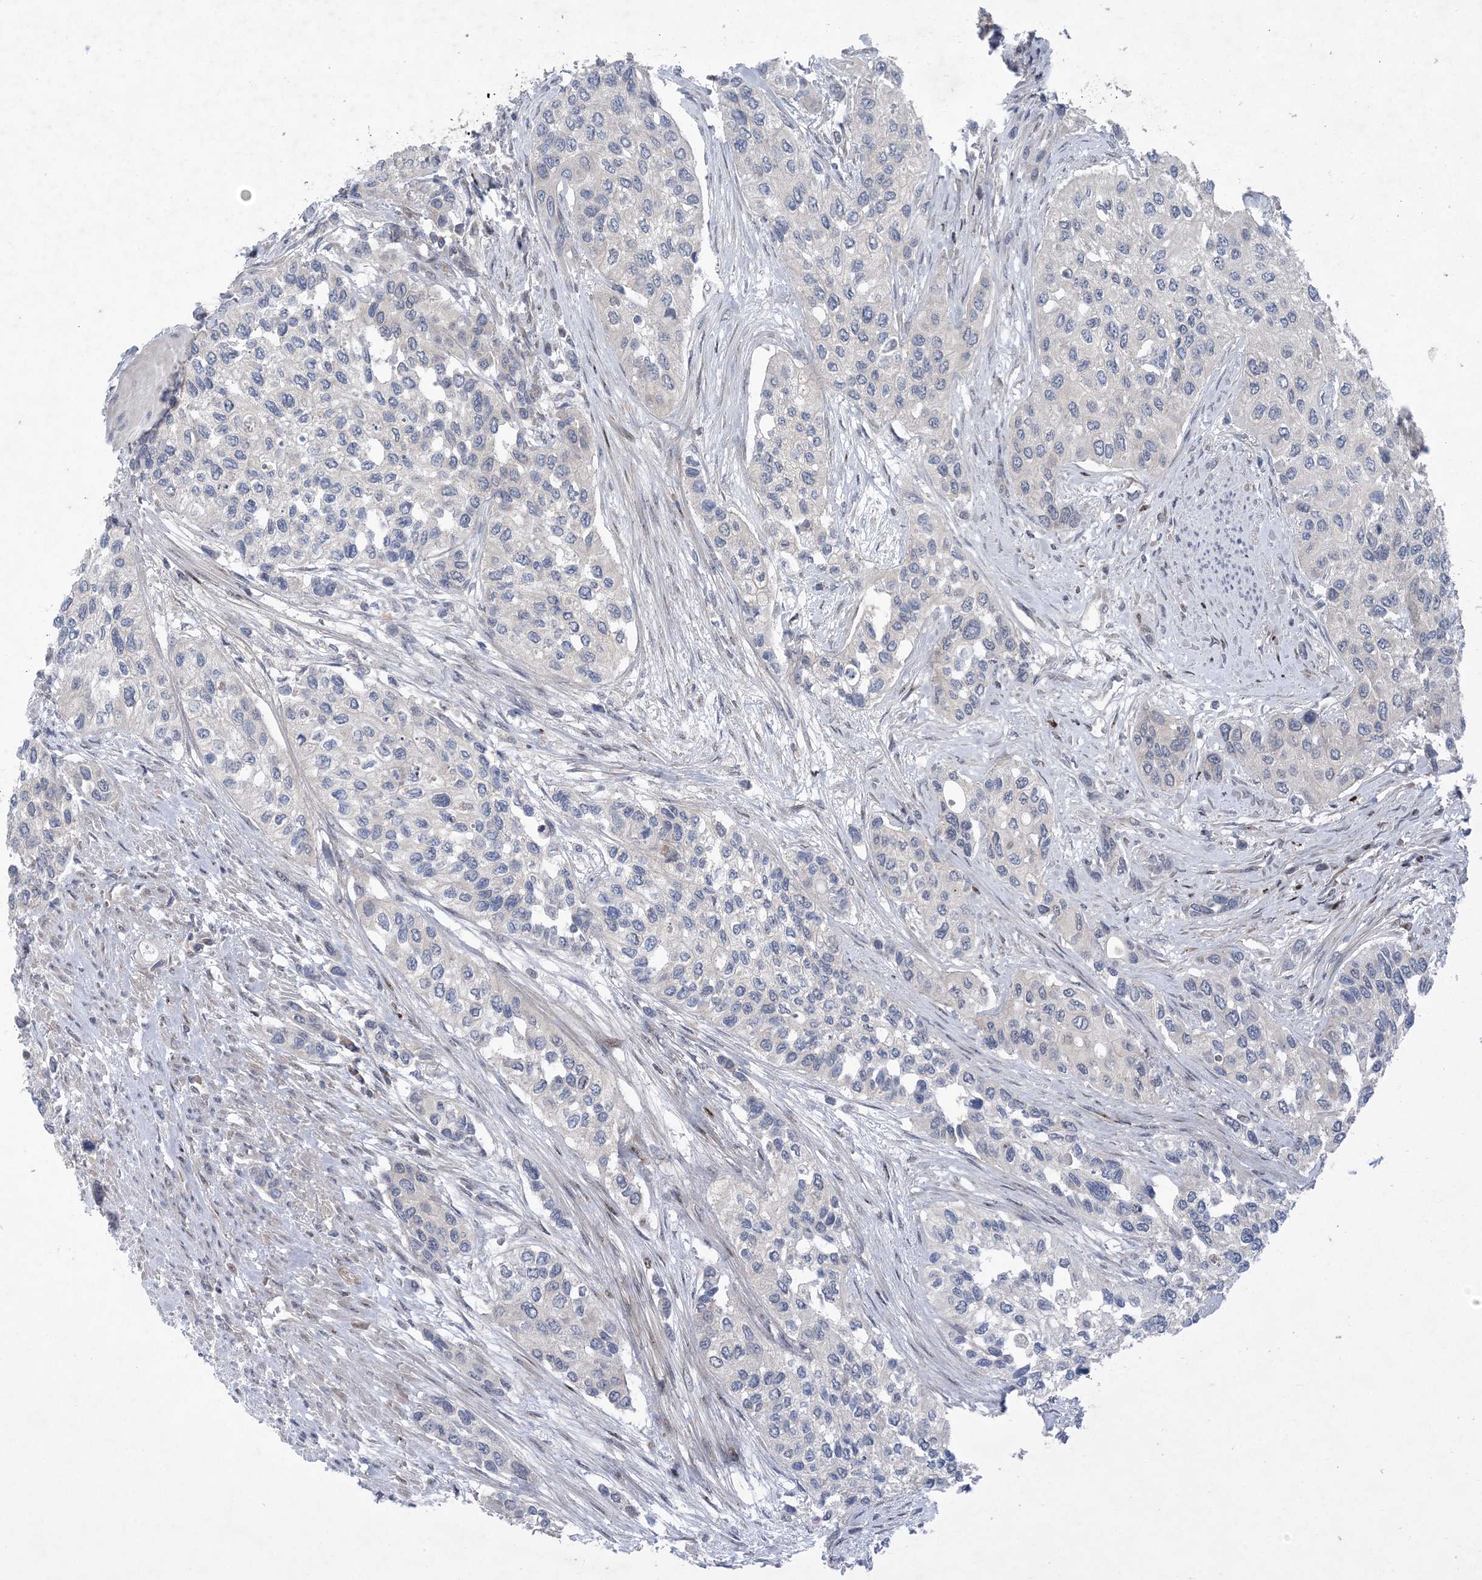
{"staining": {"intensity": "negative", "quantity": "none", "location": "none"}, "tissue": "urothelial cancer", "cell_type": "Tumor cells", "image_type": "cancer", "snomed": [{"axis": "morphology", "description": "Normal tissue, NOS"}, {"axis": "morphology", "description": "Urothelial carcinoma, High grade"}, {"axis": "topography", "description": "Vascular tissue"}, {"axis": "topography", "description": "Urinary bladder"}], "caption": "This is an immunohistochemistry (IHC) micrograph of urothelial cancer. There is no staining in tumor cells.", "gene": "HIKESHI", "patient": {"sex": "female", "age": 56}}